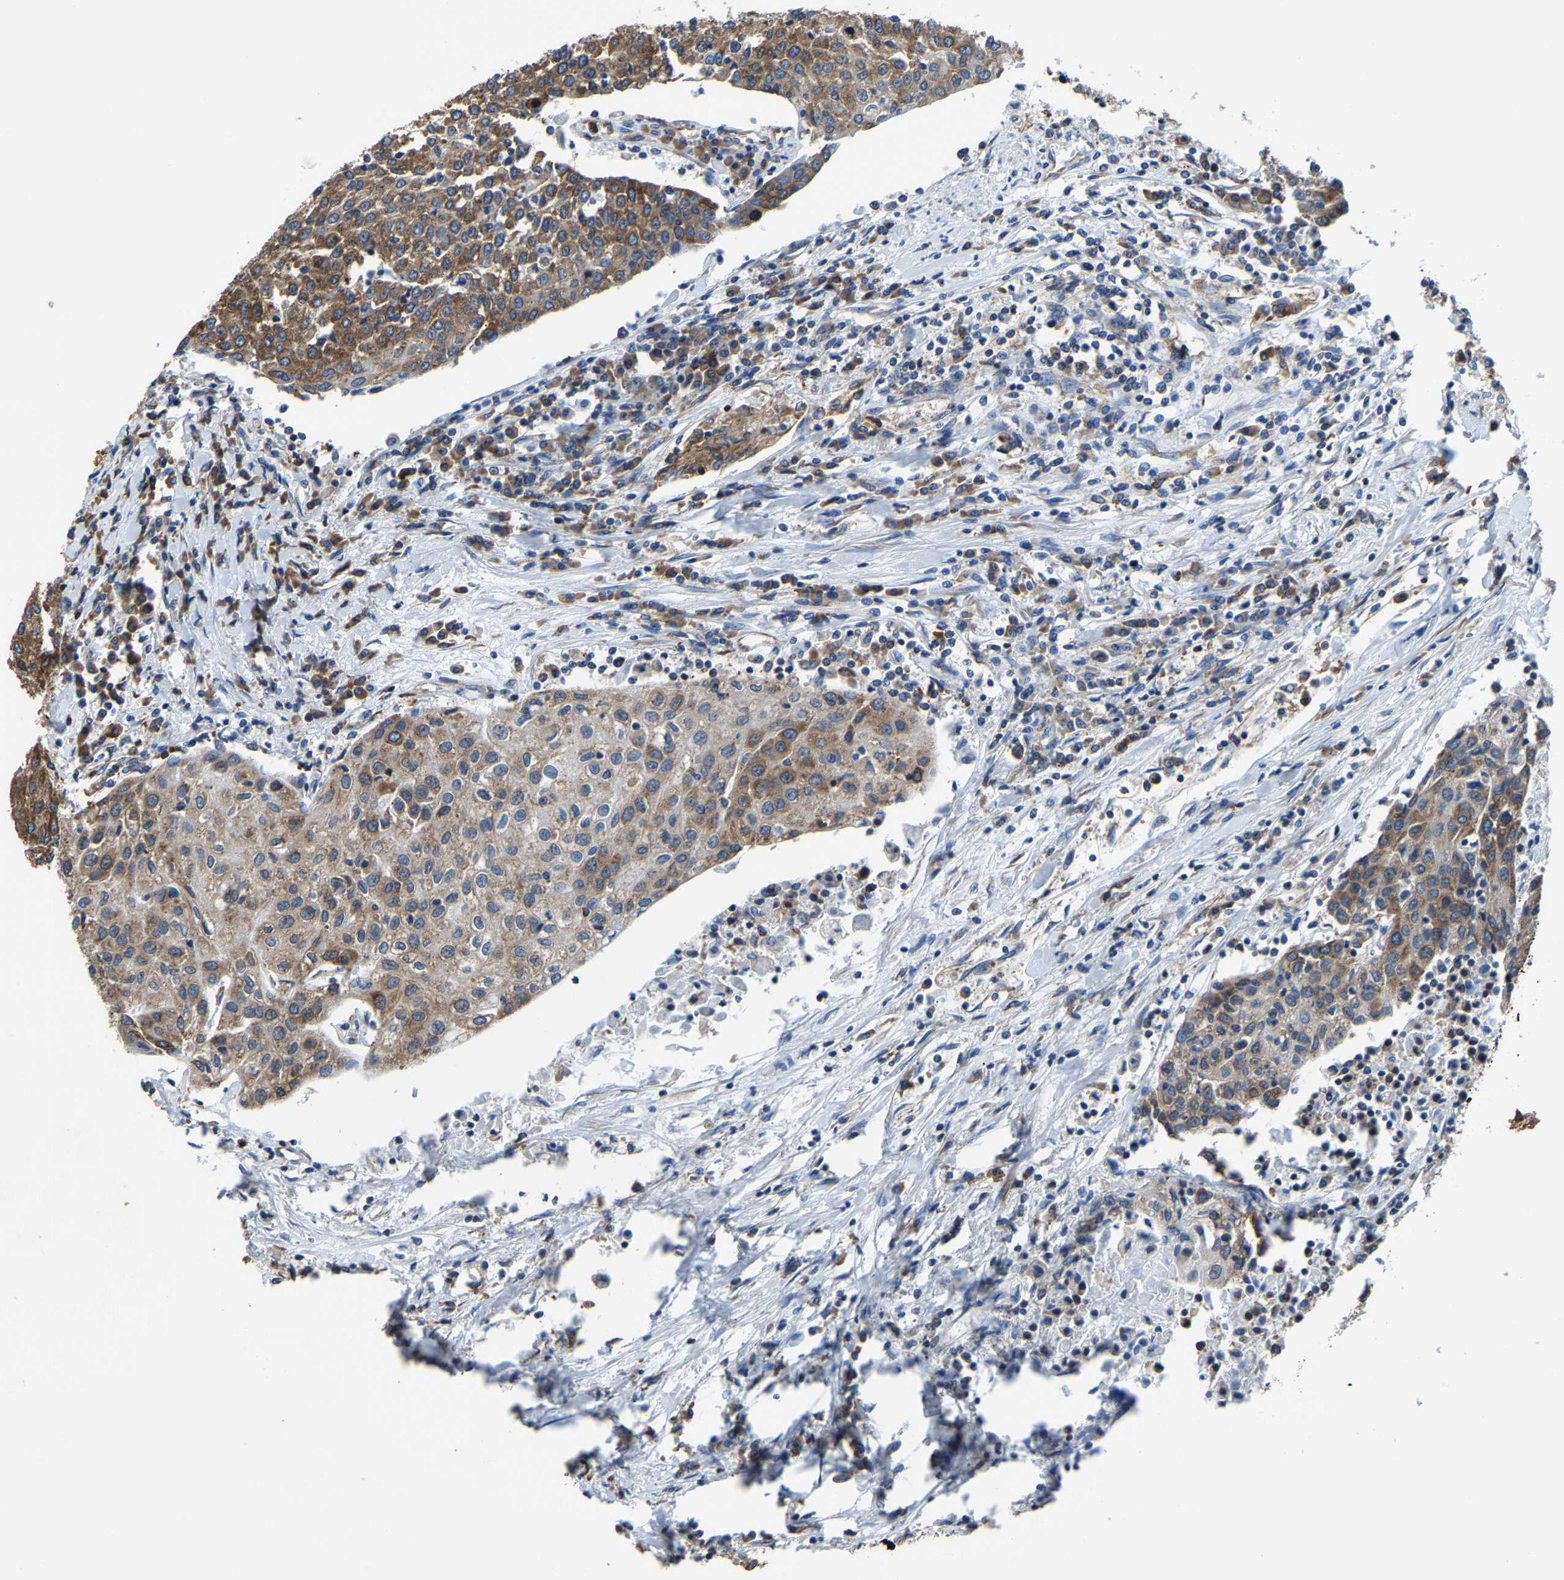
{"staining": {"intensity": "strong", "quantity": ">75%", "location": "cytoplasmic/membranous"}, "tissue": "urothelial cancer", "cell_type": "Tumor cells", "image_type": "cancer", "snomed": [{"axis": "morphology", "description": "Urothelial carcinoma, High grade"}, {"axis": "topography", "description": "Urinary bladder"}], "caption": "Immunohistochemistry (IHC) of human urothelial carcinoma (high-grade) demonstrates high levels of strong cytoplasmic/membranous expression in approximately >75% of tumor cells. (DAB IHC with brightfield microscopy, high magnification).", "gene": "G3BP2", "patient": {"sex": "female", "age": 85}}